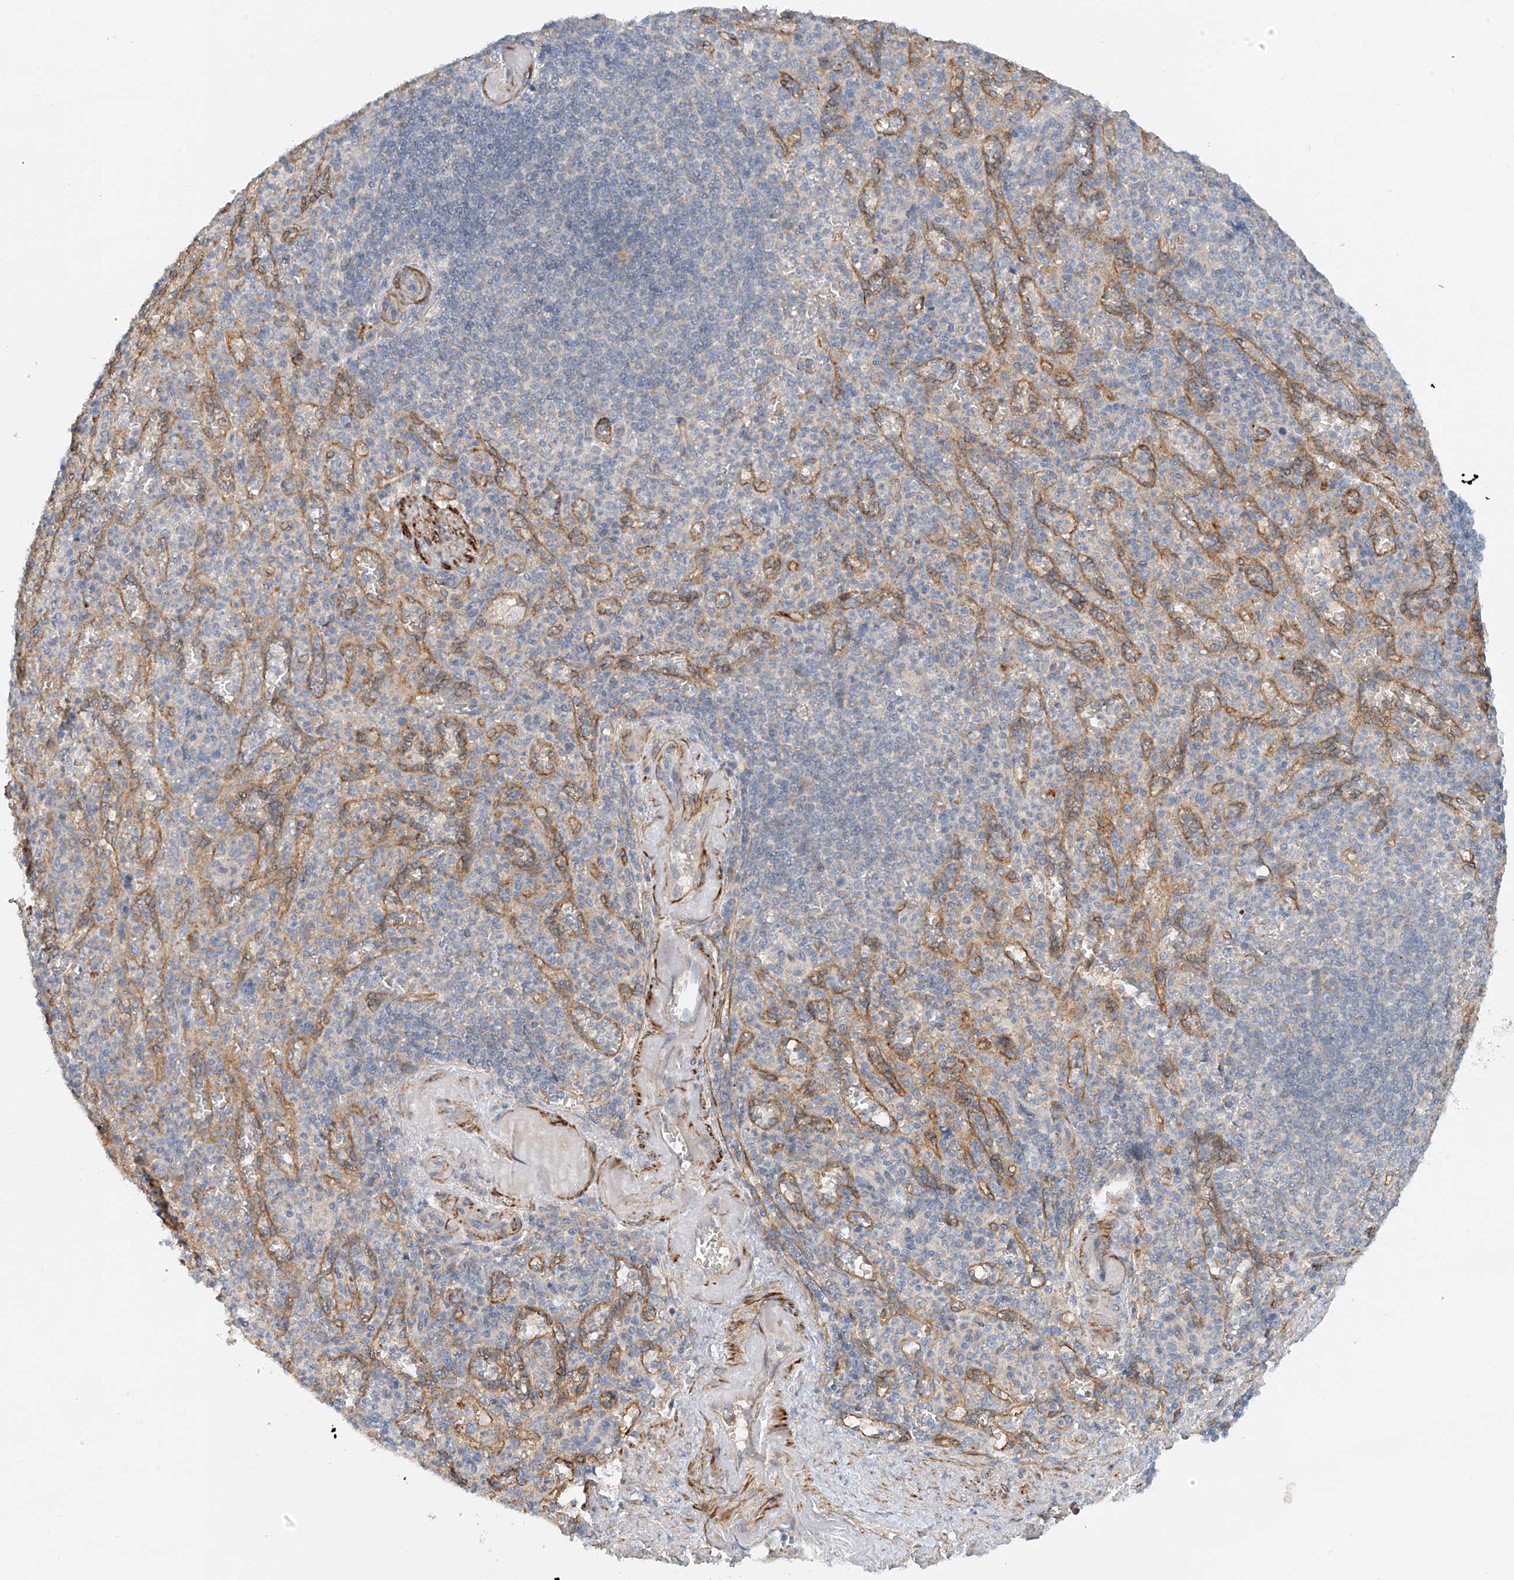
{"staining": {"intensity": "negative", "quantity": "none", "location": "none"}, "tissue": "spleen", "cell_type": "Cells in red pulp", "image_type": "normal", "snomed": [{"axis": "morphology", "description": "Normal tissue, NOS"}, {"axis": "topography", "description": "Spleen"}], "caption": "A high-resolution histopathology image shows immunohistochemistry (IHC) staining of benign spleen, which demonstrates no significant positivity in cells in red pulp.", "gene": "ENSG00000266202", "patient": {"sex": "female", "age": 74}}